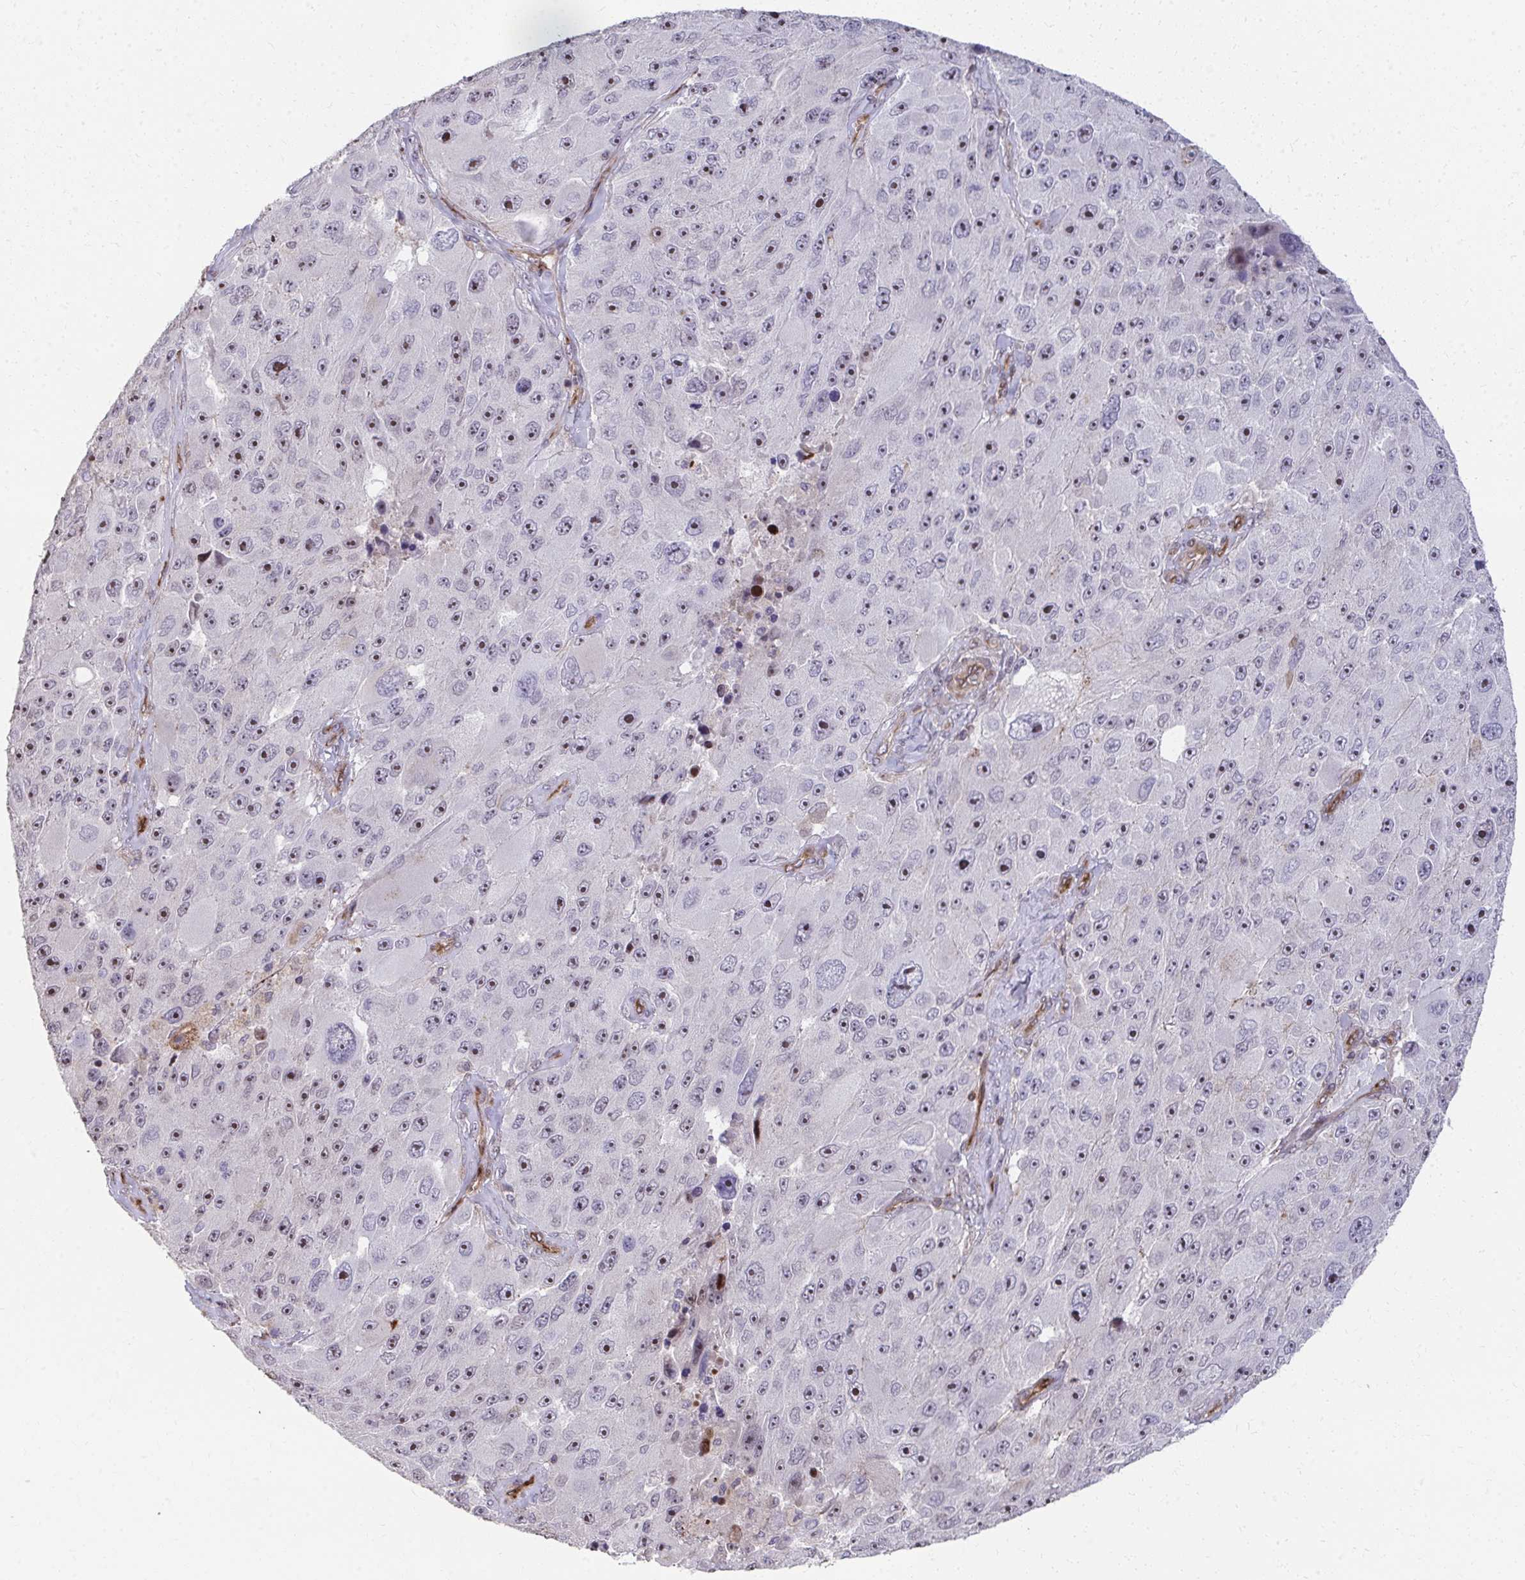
{"staining": {"intensity": "moderate", "quantity": "25%-75%", "location": "nuclear"}, "tissue": "melanoma", "cell_type": "Tumor cells", "image_type": "cancer", "snomed": [{"axis": "morphology", "description": "Malignant melanoma, Metastatic site"}, {"axis": "topography", "description": "Lymph node"}], "caption": "Melanoma was stained to show a protein in brown. There is medium levels of moderate nuclear staining in approximately 25%-75% of tumor cells.", "gene": "FOXN3", "patient": {"sex": "male", "age": 62}}